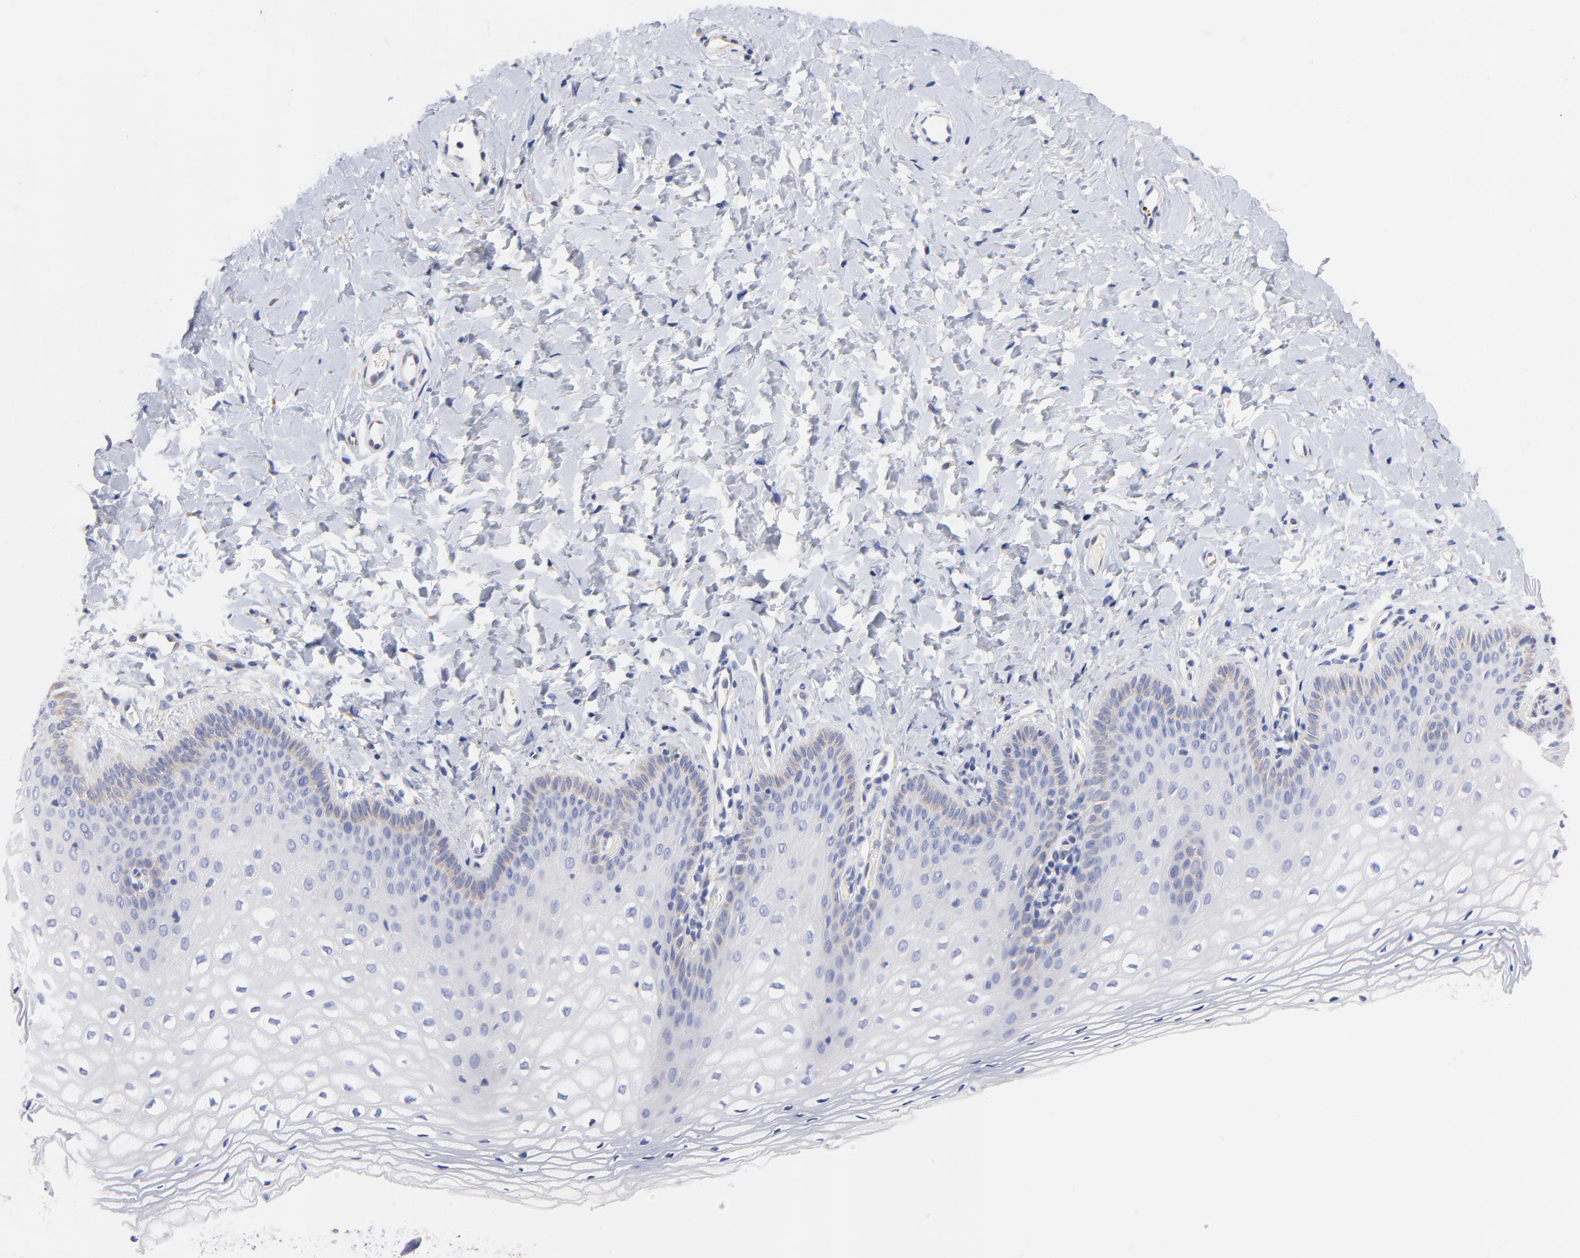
{"staining": {"intensity": "weak", "quantity": "<25%", "location": "cytoplasmic/membranous"}, "tissue": "vagina", "cell_type": "Squamous epithelial cells", "image_type": "normal", "snomed": [{"axis": "morphology", "description": "Normal tissue, NOS"}, {"axis": "topography", "description": "Vagina"}], "caption": "Immunohistochemistry micrograph of normal vagina: vagina stained with DAB shows no significant protein expression in squamous epithelial cells.", "gene": "HS3ST1", "patient": {"sex": "female", "age": 55}}